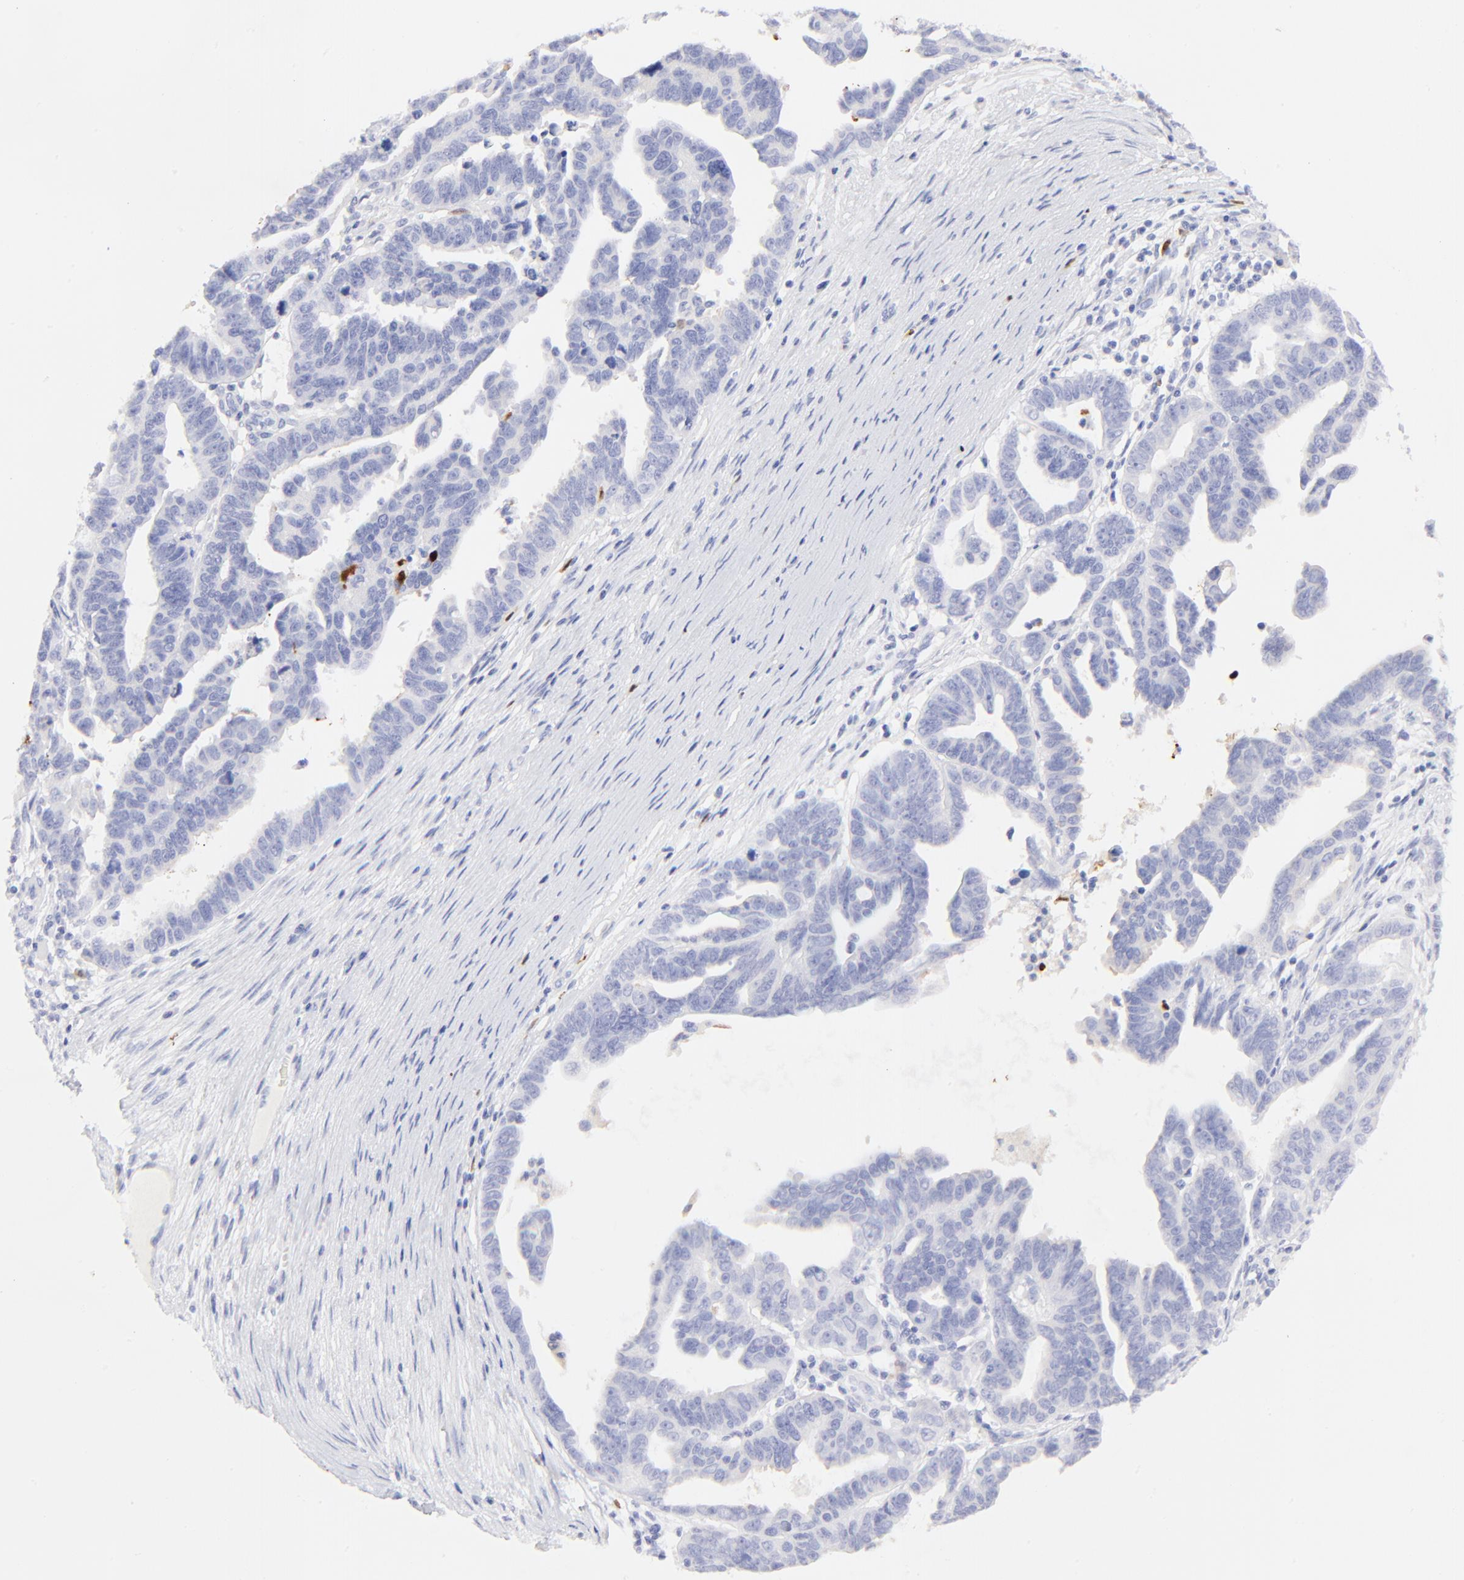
{"staining": {"intensity": "negative", "quantity": "none", "location": "none"}, "tissue": "ovarian cancer", "cell_type": "Tumor cells", "image_type": "cancer", "snomed": [{"axis": "morphology", "description": "Carcinoma, endometroid"}, {"axis": "morphology", "description": "Cystadenocarcinoma, serous, NOS"}, {"axis": "topography", "description": "Ovary"}], "caption": "Immunohistochemistry (IHC) image of ovarian endometroid carcinoma stained for a protein (brown), which shows no expression in tumor cells. The staining is performed using DAB brown chromogen with nuclei counter-stained in using hematoxylin.", "gene": "S100A12", "patient": {"sex": "female", "age": 45}}